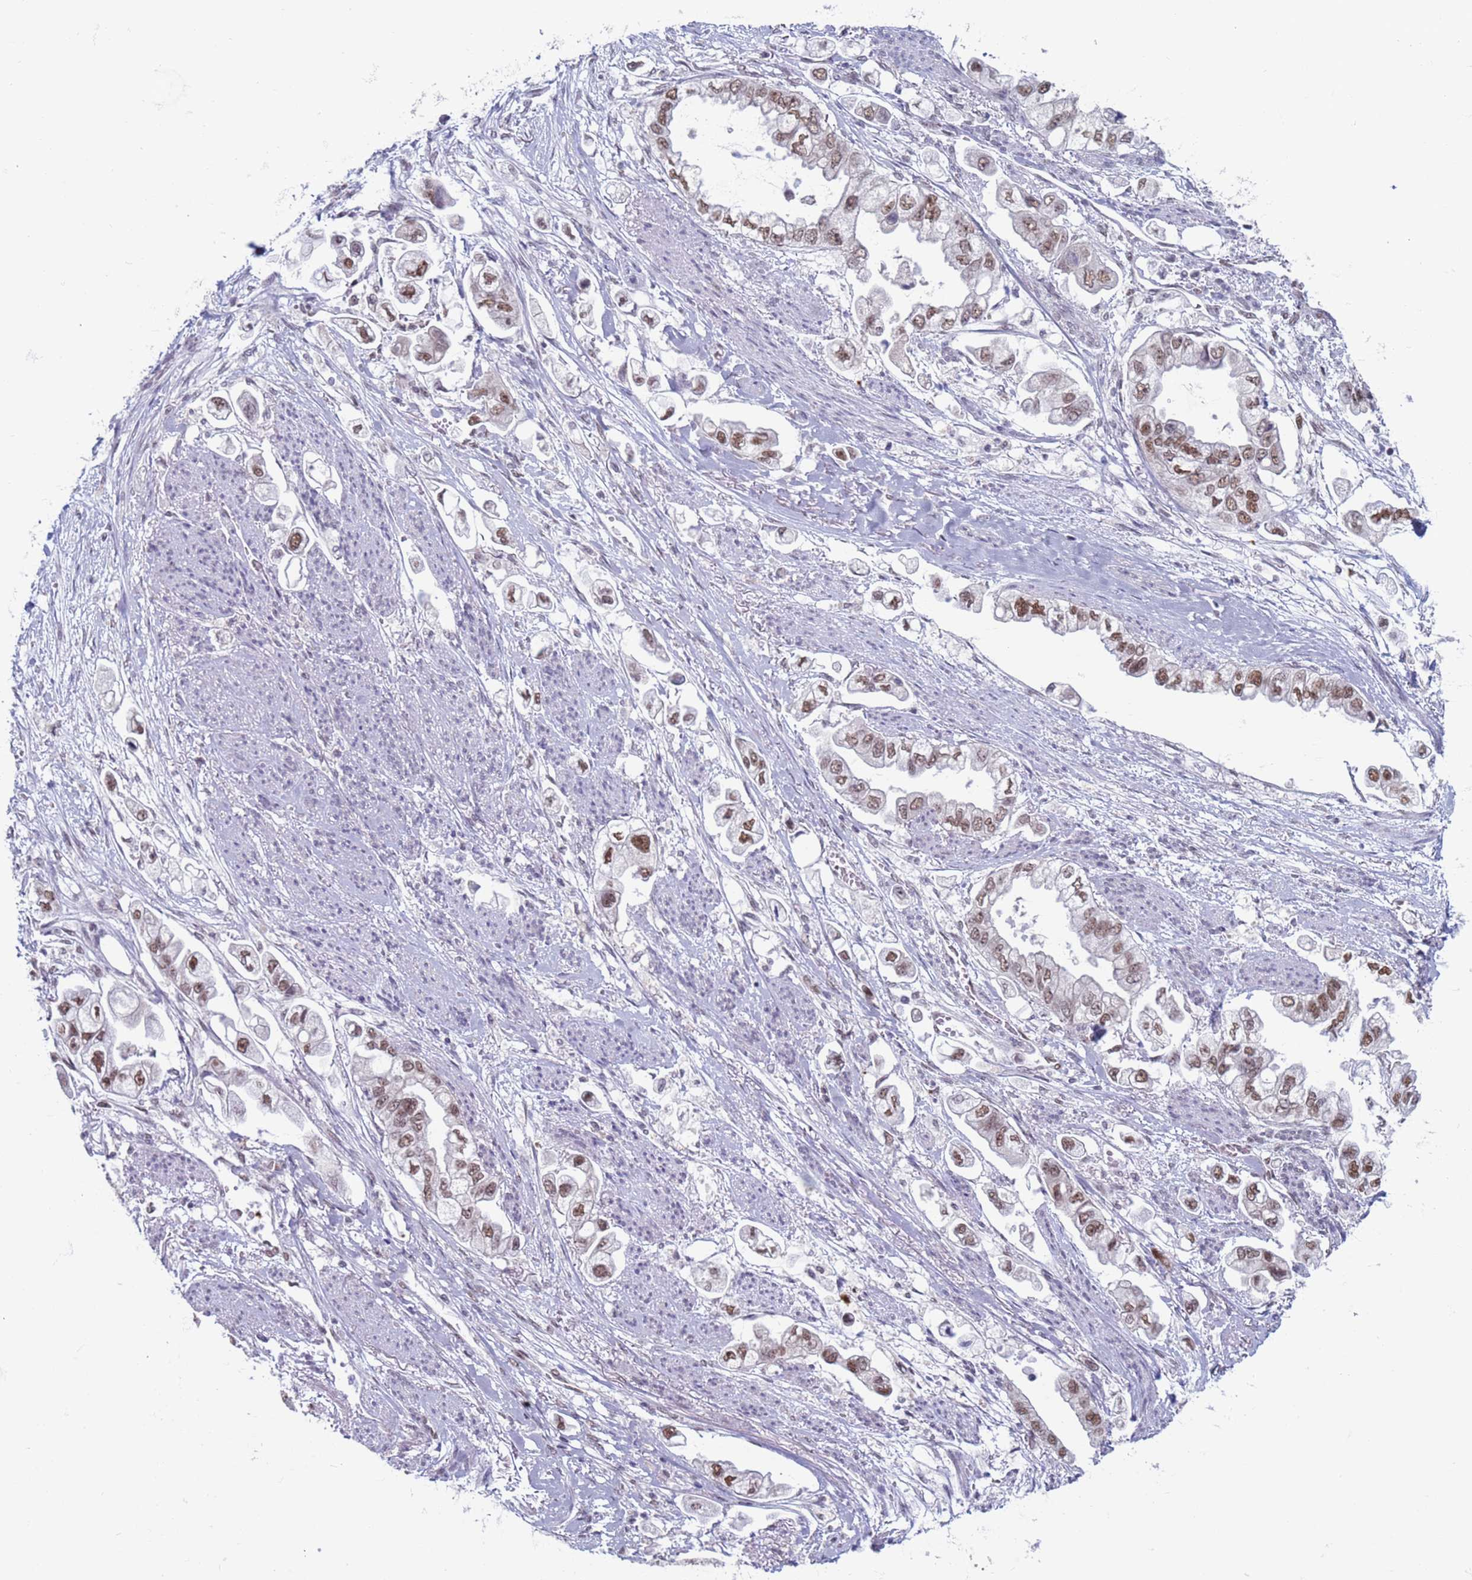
{"staining": {"intensity": "moderate", "quantity": ">75%", "location": "nuclear"}, "tissue": "stomach cancer", "cell_type": "Tumor cells", "image_type": "cancer", "snomed": [{"axis": "morphology", "description": "Adenocarcinoma, NOS"}, {"axis": "topography", "description": "Stomach"}], "caption": "A brown stain highlights moderate nuclear expression of a protein in stomach cancer (adenocarcinoma) tumor cells. (DAB IHC, brown staining for protein, blue staining for nuclei).", "gene": "SAE1", "patient": {"sex": "male", "age": 62}}